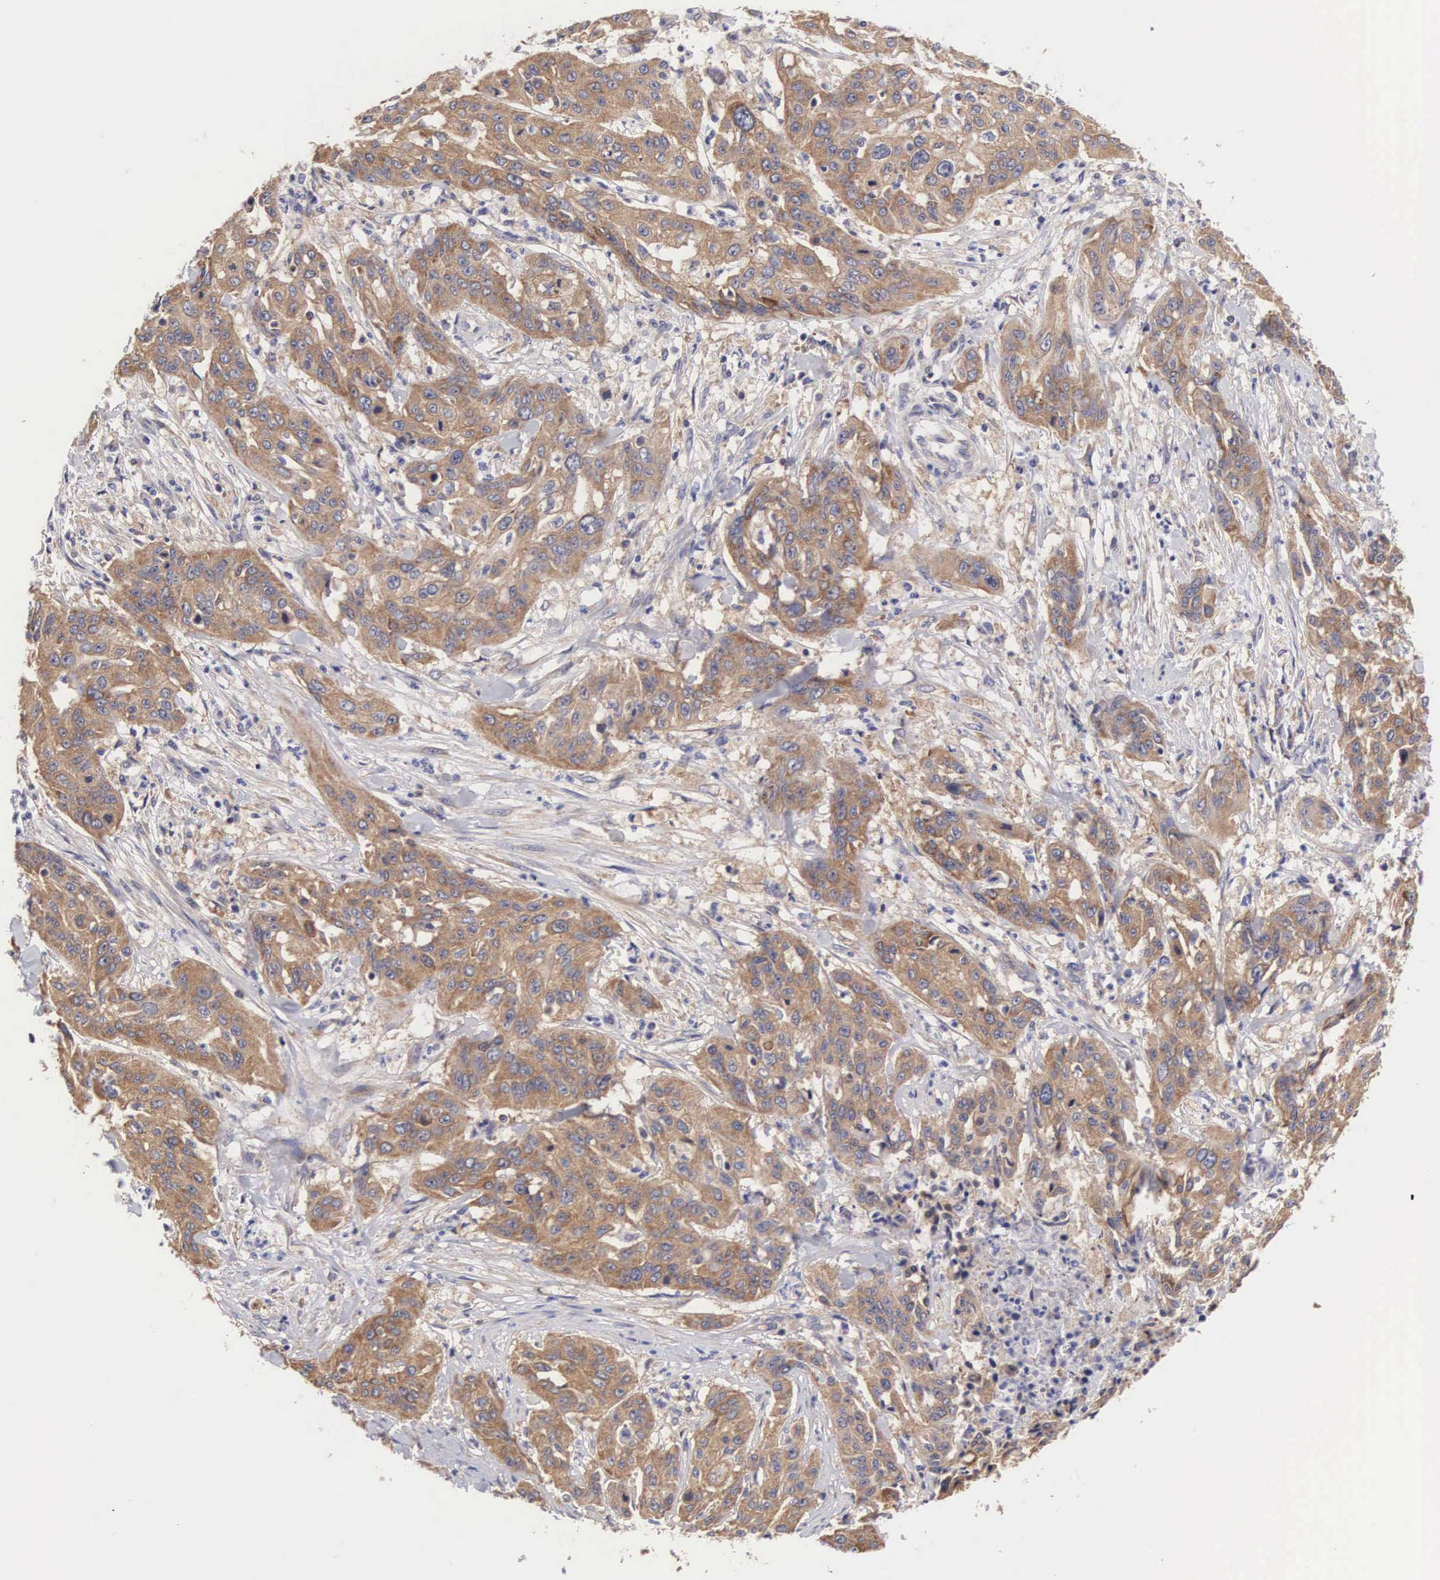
{"staining": {"intensity": "moderate", "quantity": ">75%", "location": "cytoplasmic/membranous"}, "tissue": "cervical cancer", "cell_type": "Tumor cells", "image_type": "cancer", "snomed": [{"axis": "morphology", "description": "Squamous cell carcinoma, NOS"}, {"axis": "topography", "description": "Cervix"}], "caption": "A high-resolution photomicrograph shows immunohistochemistry (IHC) staining of cervical squamous cell carcinoma, which demonstrates moderate cytoplasmic/membranous positivity in about >75% of tumor cells. The protein of interest is stained brown, and the nuclei are stained in blue (DAB (3,3'-diaminobenzidine) IHC with brightfield microscopy, high magnification).", "gene": "TXLNG", "patient": {"sex": "female", "age": 41}}